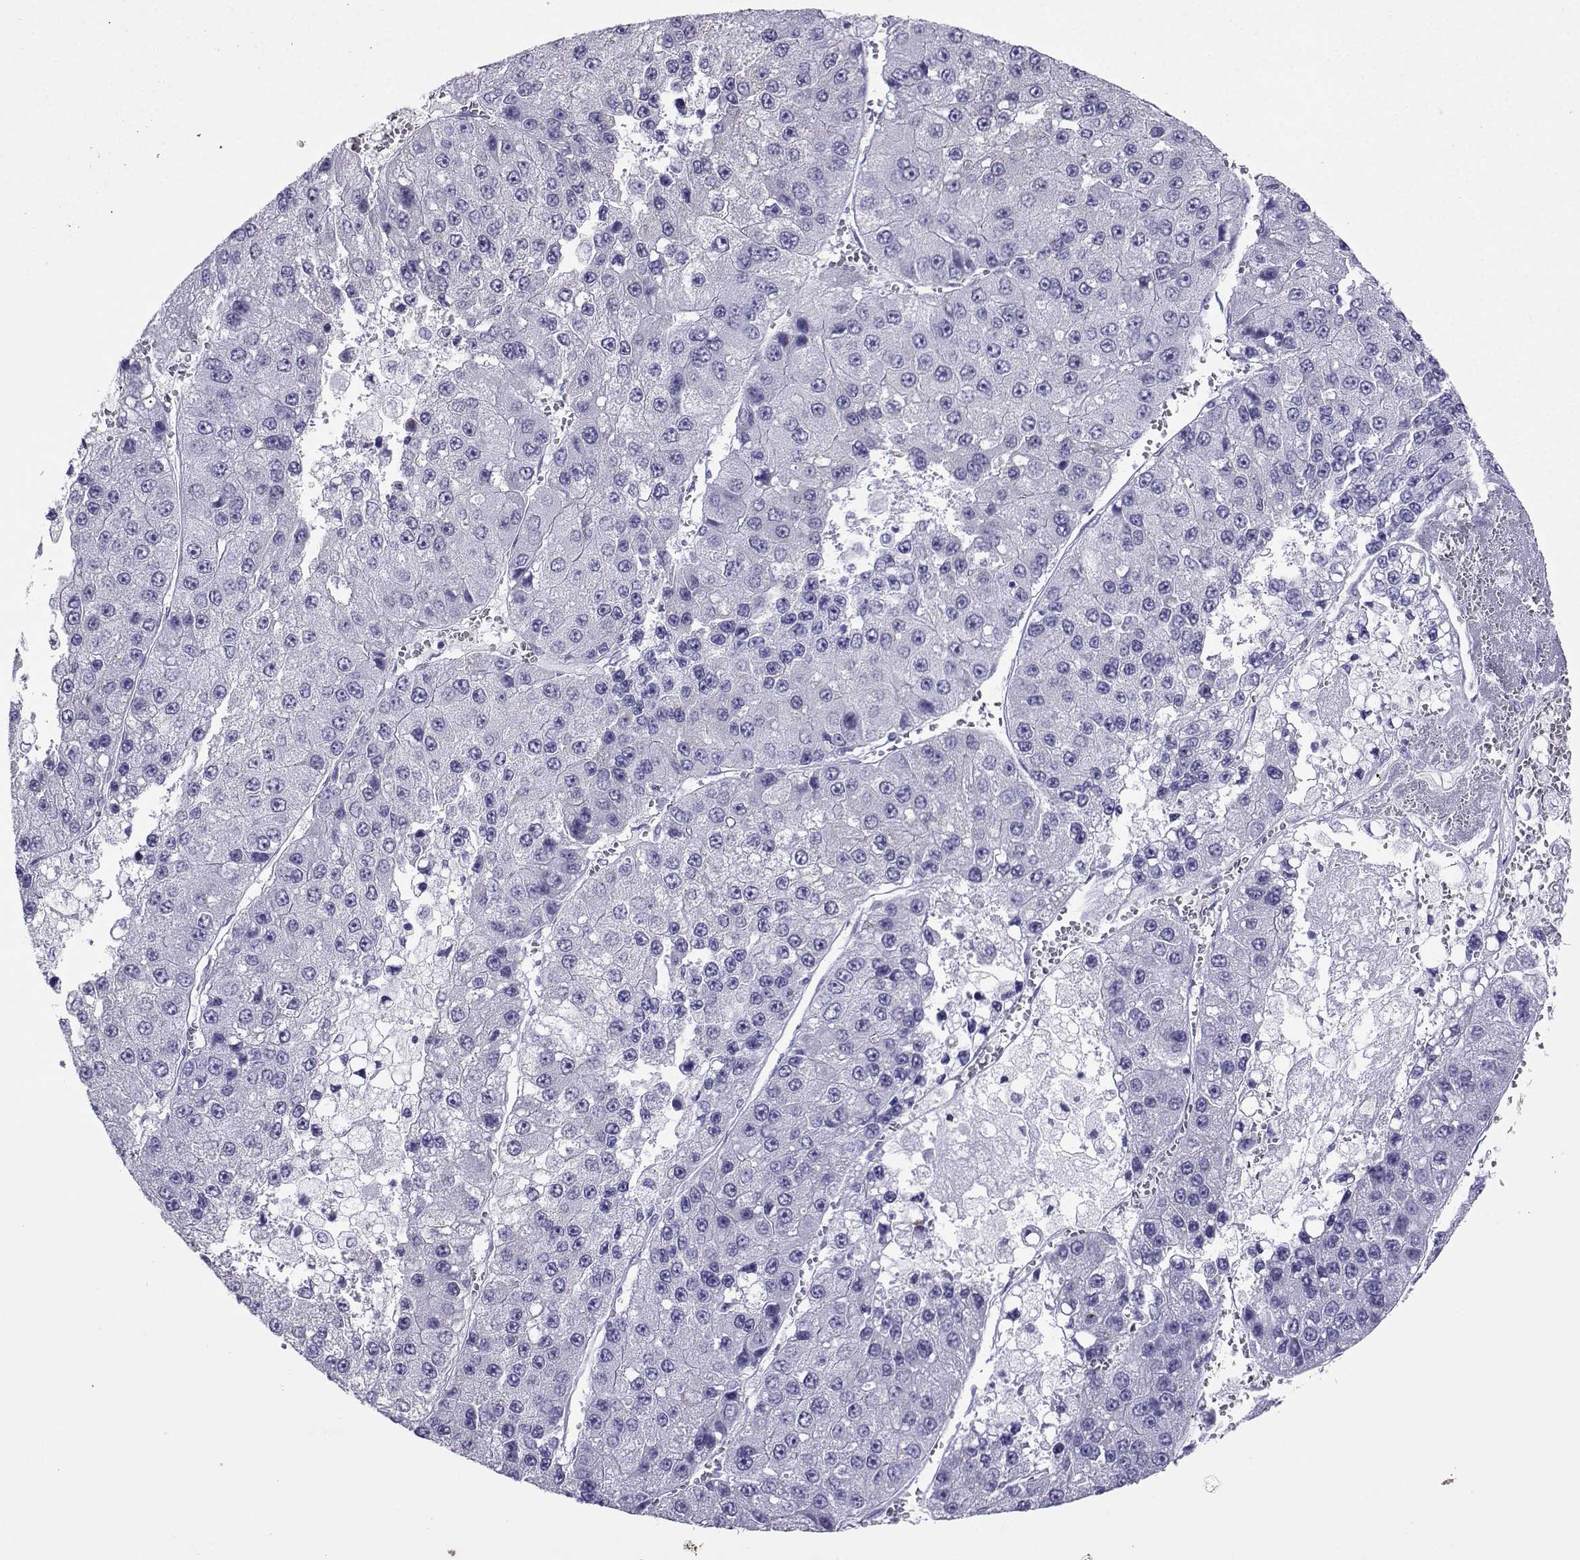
{"staining": {"intensity": "negative", "quantity": "none", "location": "none"}, "tissue": "liver cancer", "cell_type": "Tumor cells", "image_type": "cancer", "snomed": [{"axis": "morphology", "description": "Carcinoma, Hepatocellular, NOS"}, {"axis": "topography", "description": "Liver"}], "caption": "Immunohistochemistry photomicrograph of liver cancer (hepatocellular carcinoma) stained for a protein (brown), which reveals no expression in tumor cells. (DAB (3,3'-diaminobenzidine) IHC, high magnification).", "gene": "LORICRIN", "patient": {"sex": "female", "age": 73}}